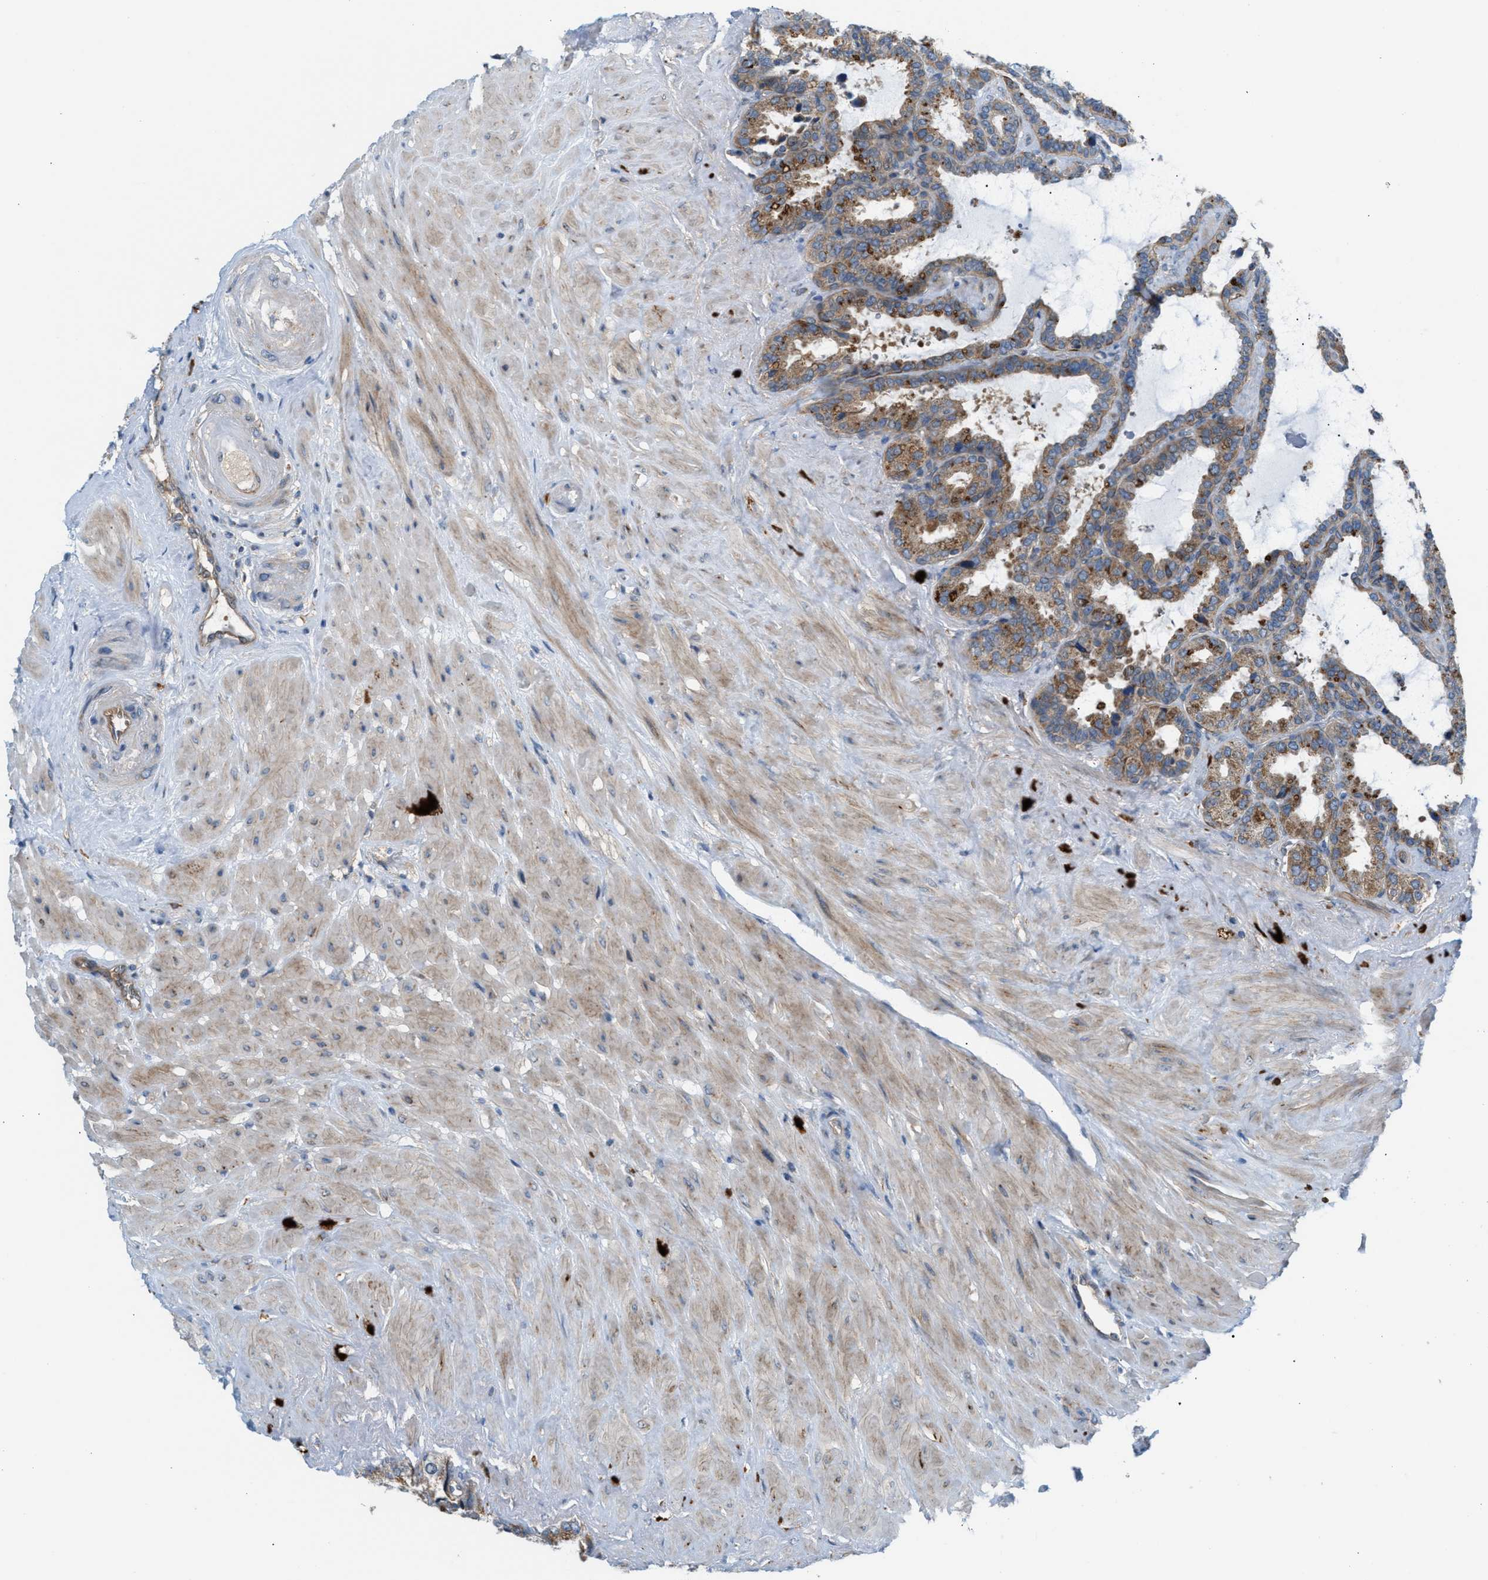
{"staining": {"intensity": "moderate", "quantity": "25%-75%", "location": "cytoplasmic/membranous"}, "tissue": "seminal vesicle", "cell_type": "Glandular cells", "image_type": "normal", "snomed": [{"axis": "morphology", "description": "Normal tissue, NOS"}, {"axis": "topography", "description": "Seminal veicle"}], "caption": "This image exhibits immunohistochemistry staining of normal seminal vesicle, with medium moderate cytoplasmic/membranous staining in about 25%-75% of glandular cells.", "gene": "PDCL", "patient": {"sex": "male", "age": 46}}